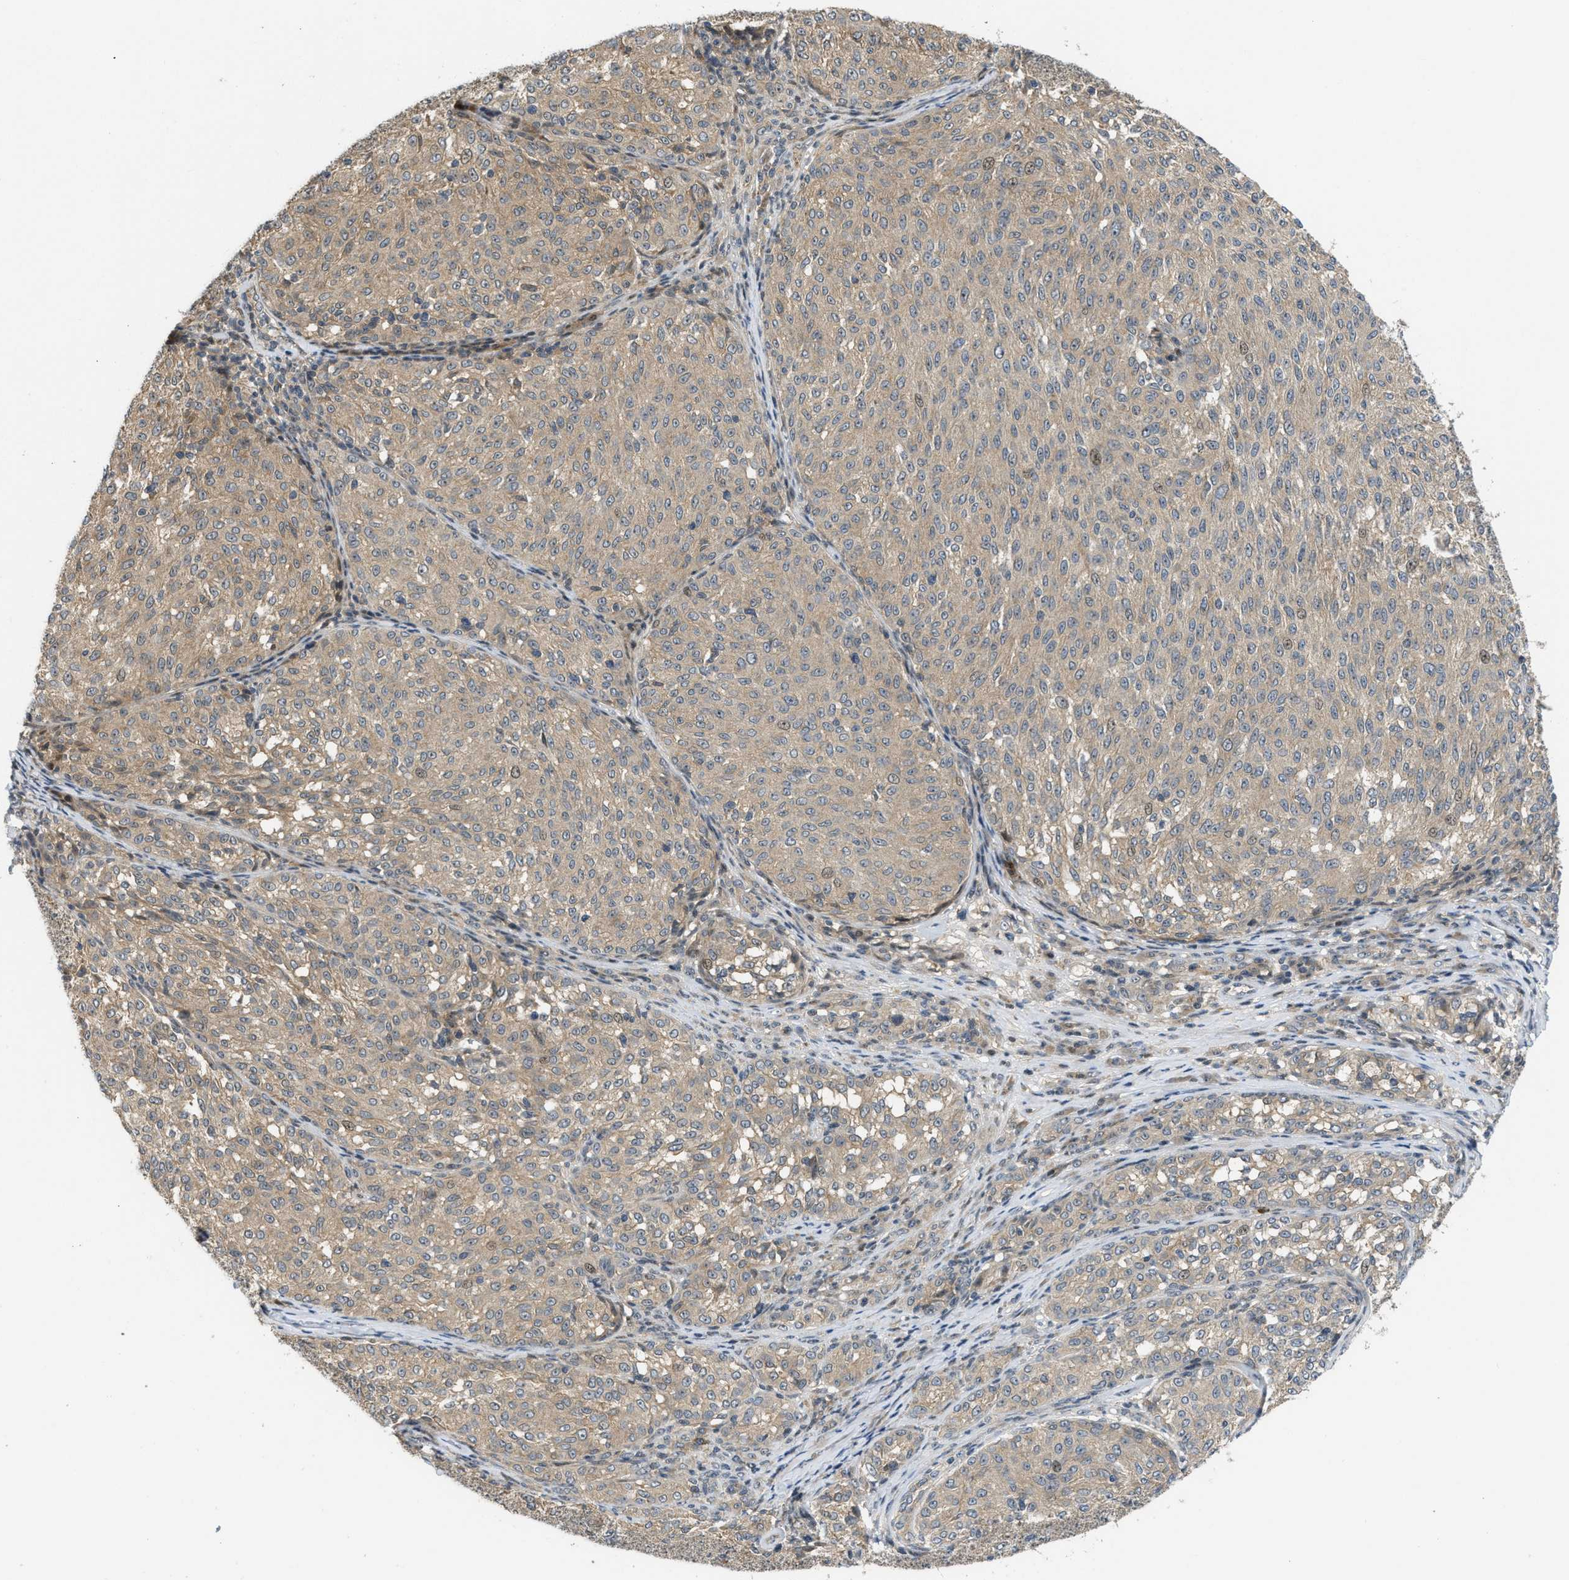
{"staining": {"intensity": "weak", "quantity": ">75%", "location": "cytoplasmic/membranous"}, "tissue": "melanoma", "cell_type": "Tumor cells", "image_type": "cancer", "snomed": [{"axis": "morphology", "description": "Malignant melanoma, NOS"}, {"axis": "topography", "description": "Skin"}], "caption": "Brown immunohistochemical staining in melanoma exhibits weak cytoplasmic/membranous expression in about >75% of tumor cells.", "gene": "DNAJC28", "patient": {"sex": "female", "age": 72}}